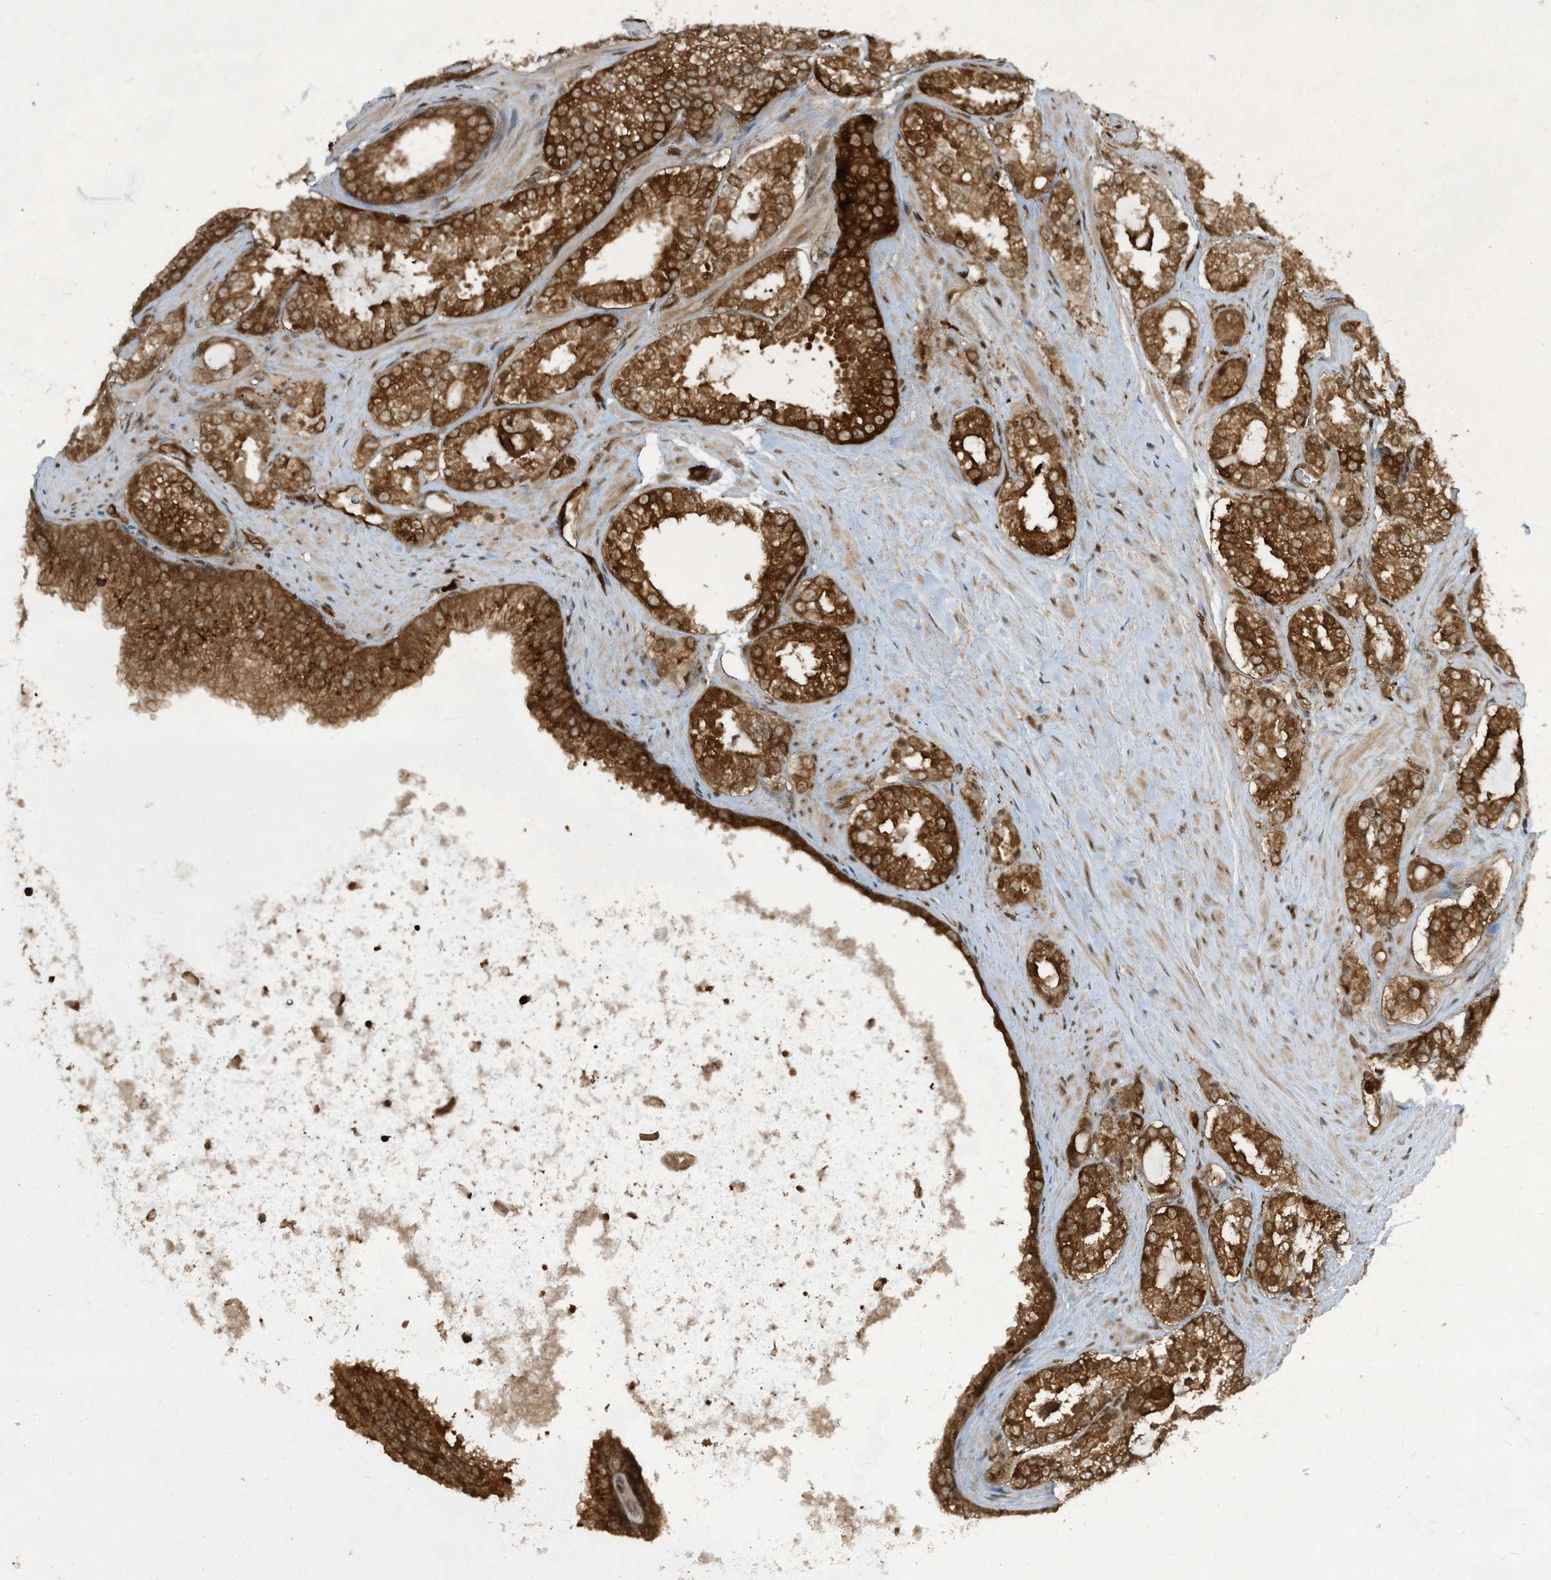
{"staining": {"intensity": "strong", "quantity": ">75%", "location": "cytoplasmic/membranous"}, "tissue": "prostate cancer", "cell_type": "Tumor cells", "image_type": "cancer", "snomed": [{"axis": "morphology", "description": "Adenocarcinoma, High grade"}, {"axis": "topography", "description": "Prostate"}], "caption": "The image exhibits a brown stain indicating the presence of a protein in the cytoplasmic/membranous of tumor cells in prostate cancer (adenocarcinoma (high-grade)). (Stains: DAB (3,3'-diaminobenzidine) in brown, nuclei in blue, Microscopy: brightfield microscopy at high magnification).", "gene": "CERT1", "patient": {"sex": "male", "age": 73}}